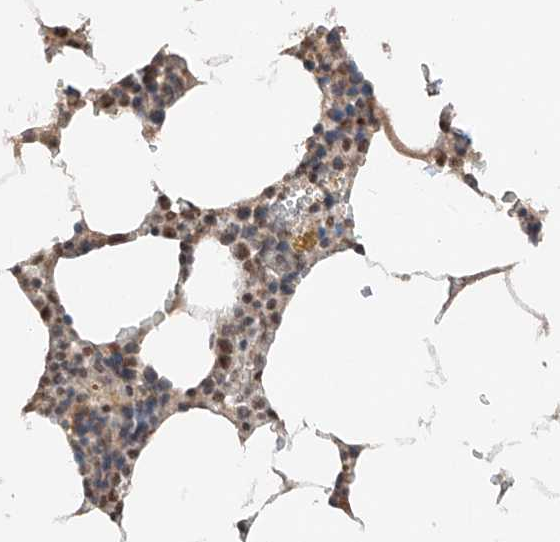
{"staining": {"intensity": "moderate", "quantity": "<25%", "location": "nuclear"}, "tissue": "bone marrow", "cell_type": "Hematopoietic cells", "image_type": "normal", "snomed": [{"axis": "morphology", "description": "Normal tissue, NOS"}, {"axis": "topography", "description": "Bone marrow"}], "caption": "Brown immunohistochemical staining in normal human bone marrow shows moderate nuclear staining in about <25% of hematopoietic cells.", "gene": "TBX4", "patient": {"sex": "male", "age": 70}}